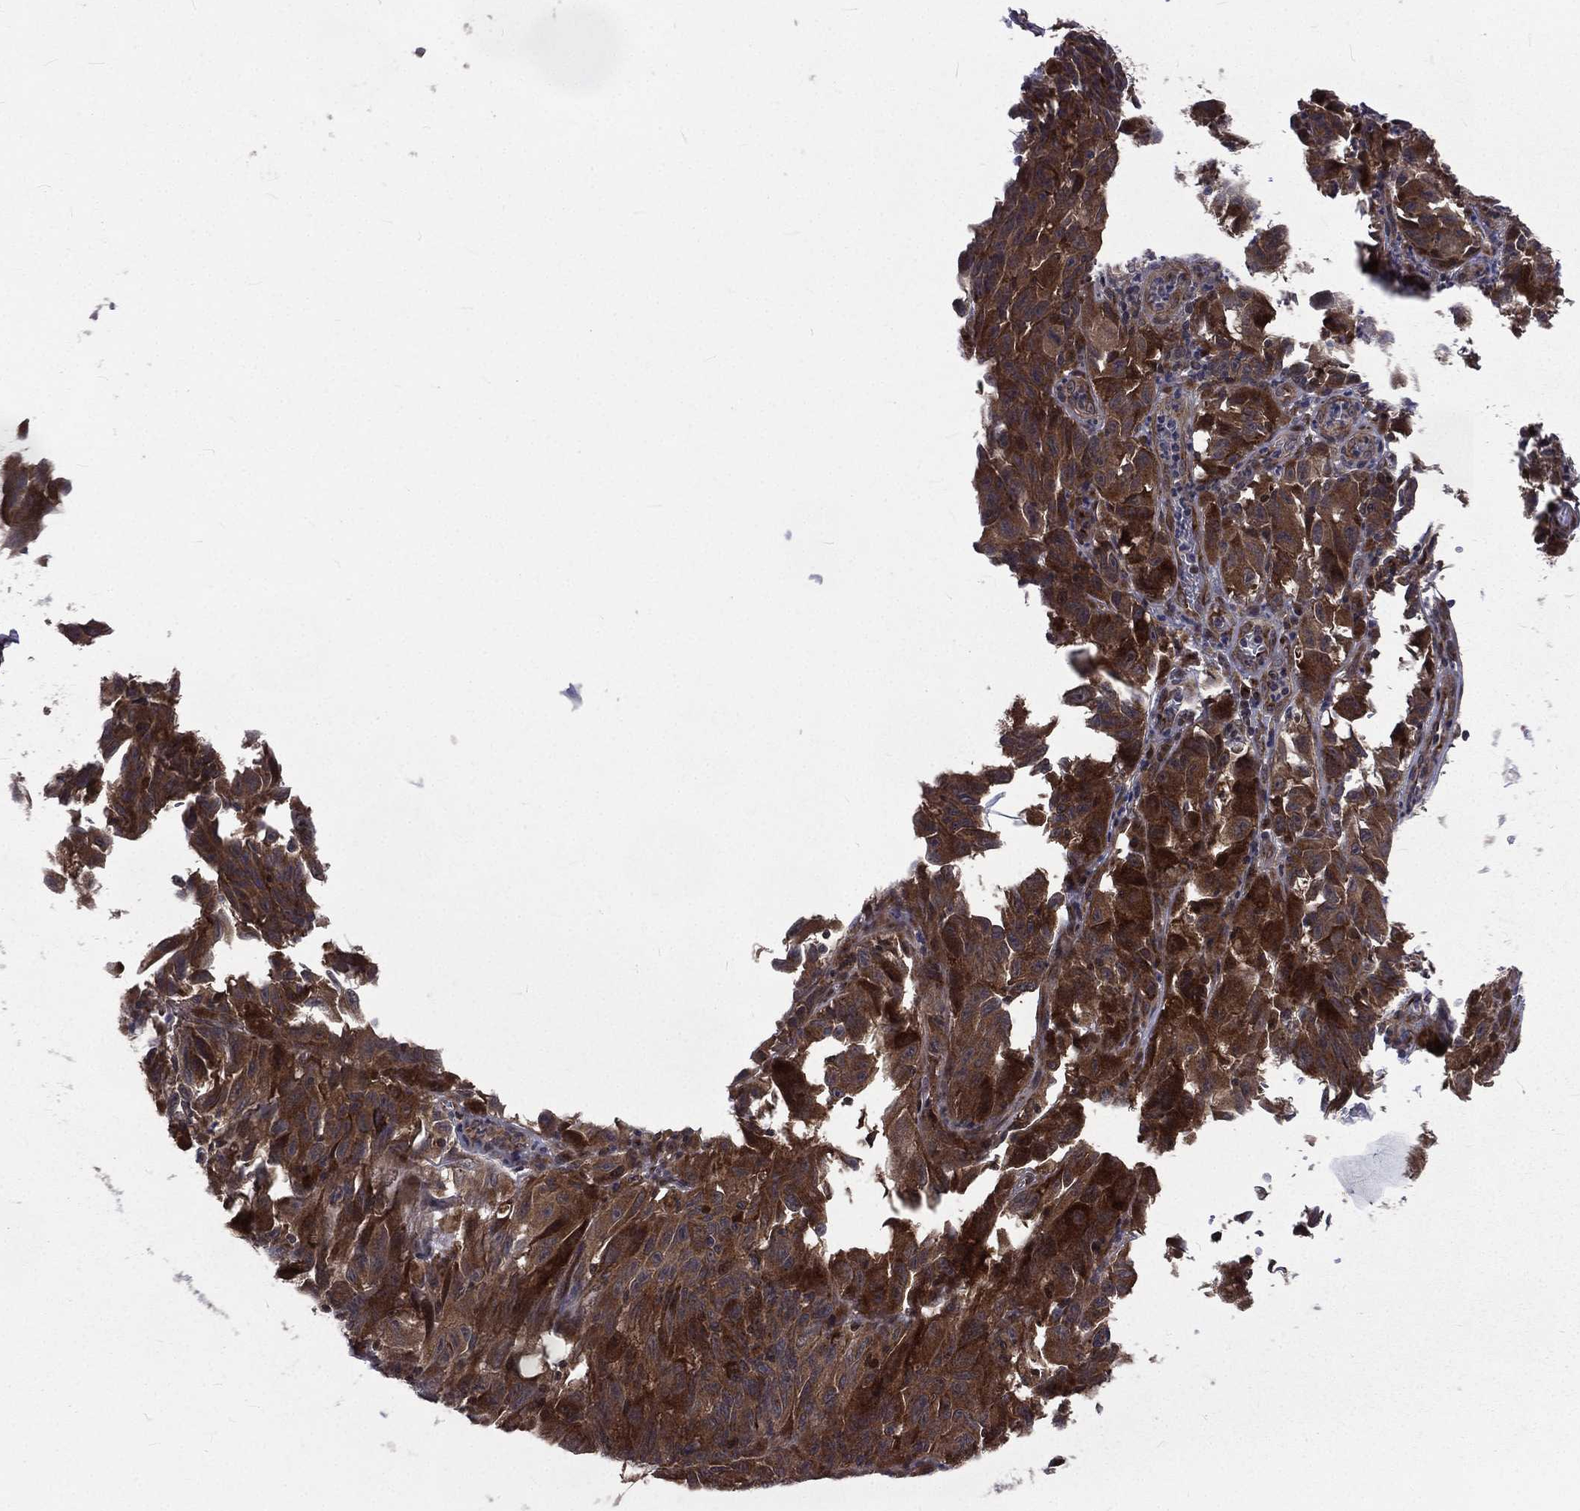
{"staining": {"intensity": "moderate", "quantity": ">75%", "location": "cytoplasmic/membranous"}, "tissue": "melanoma", "cell_type": "Tumor cells", "image_type": "cancer", "snomed": [{"axis": "morphology", "description": "Malignant melanoma, NOS"}, {"axis": "topography", "description": "Vulva, labia, clitoris and Bartholin´s gland, NO"}], "caption": "A high-resolution photomicrograph shows immunohistochemistry (IHC) staining of malignant melanoma, which demonstrates moderate cytoplasmic/membranous positivity in approximately >75% of tumor cells.", "gene": "ARL3", "patient": {"sex": "female", "age": 75}}